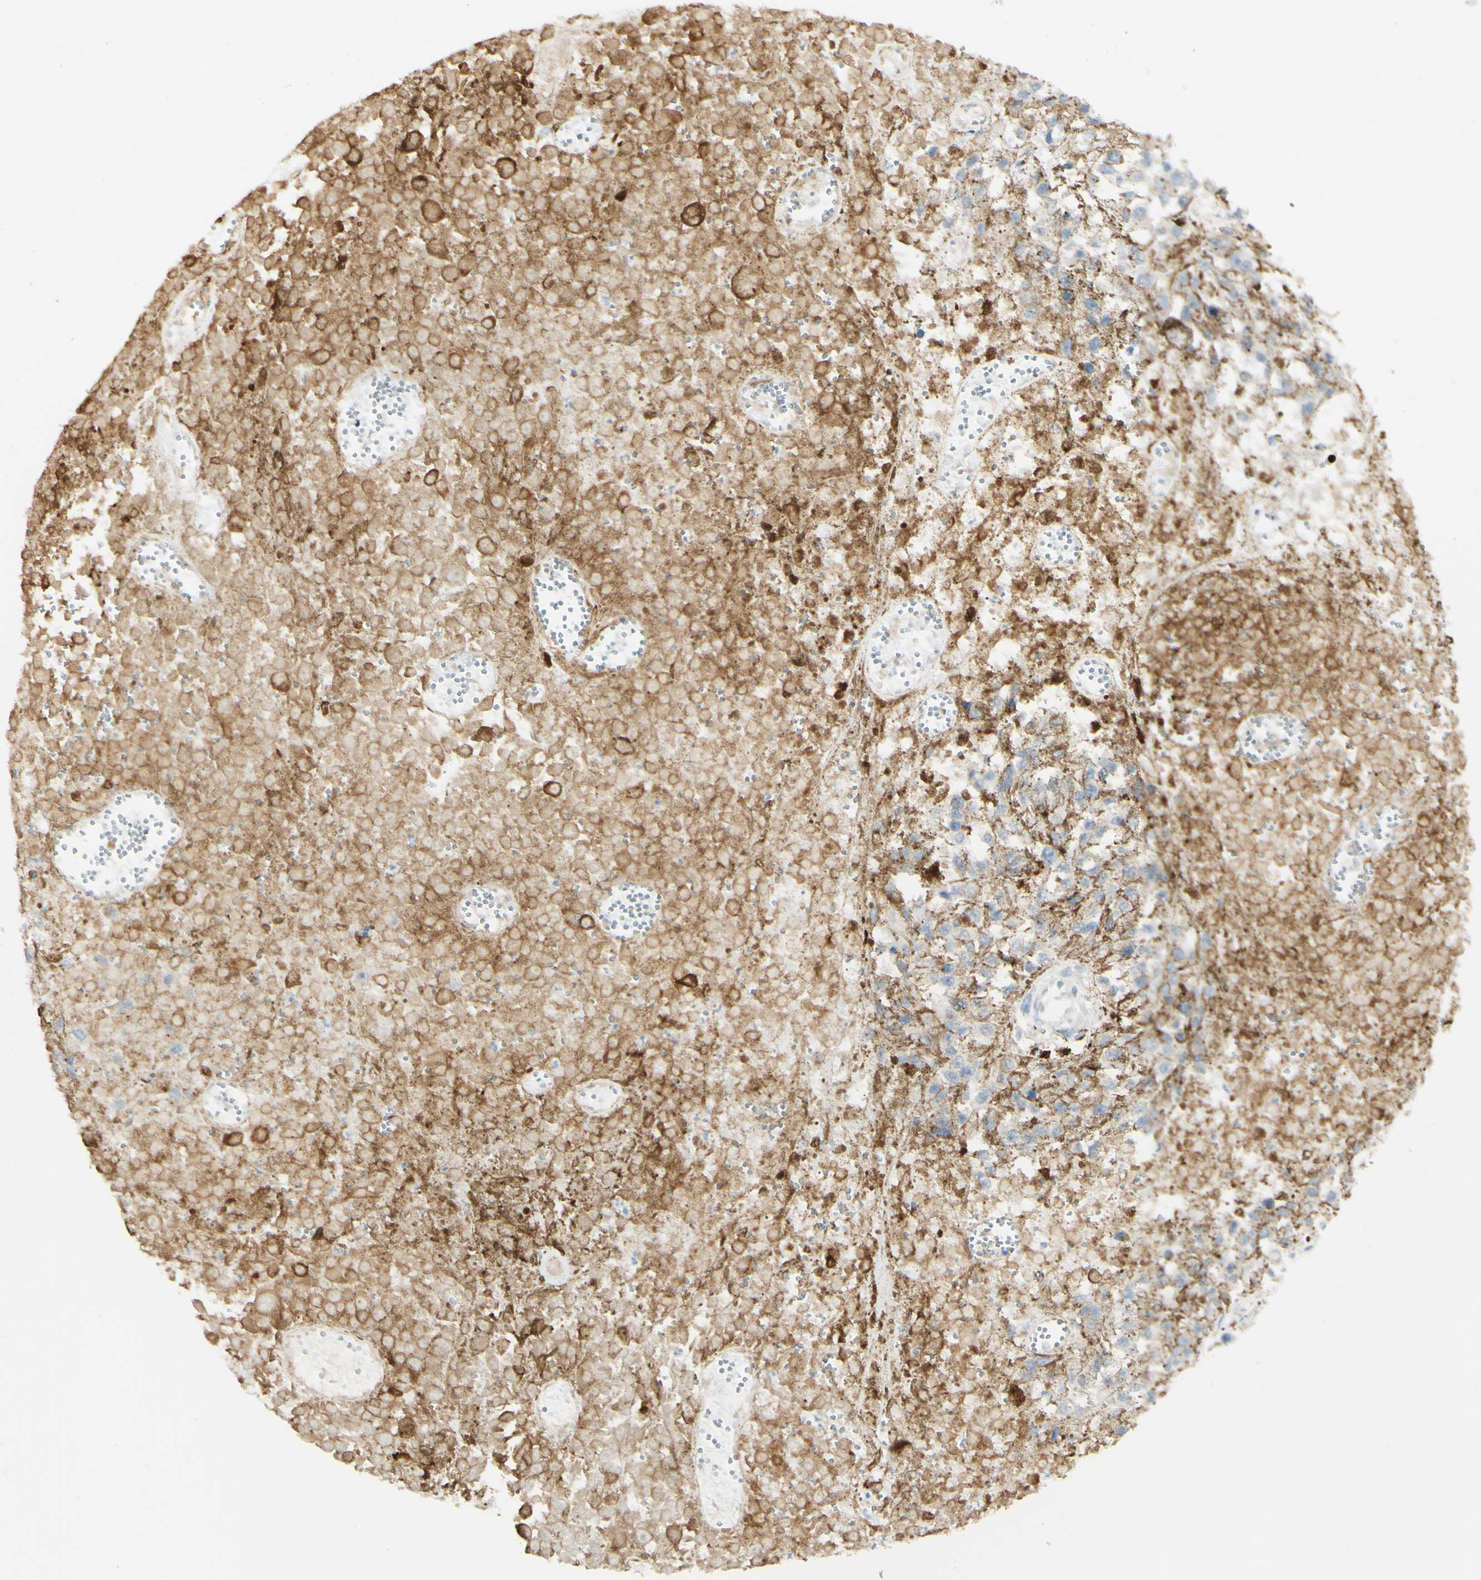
{"staining": {"intensity": "weak", "quantity": "<25%", "location": "cytoplasmic/membranous"}, "tissue": "melanoma", "cell_type": "Tumor cells", "image_type": "cancer", "snomed": [{"axis": "morphology", "description": "Malignant melanoma, Metastatic site"}, {"axis": "topography", "description": "Lymph node"}], "caption": "Malignant melanoma (metastatic site) was stained to show a protein in brown. There is no significant positivity in tumor cells. (DAB IHC with hematoxylin counter stain).", "gene": "FCGRT", "patient": {"sex": "male", "age": 59}}